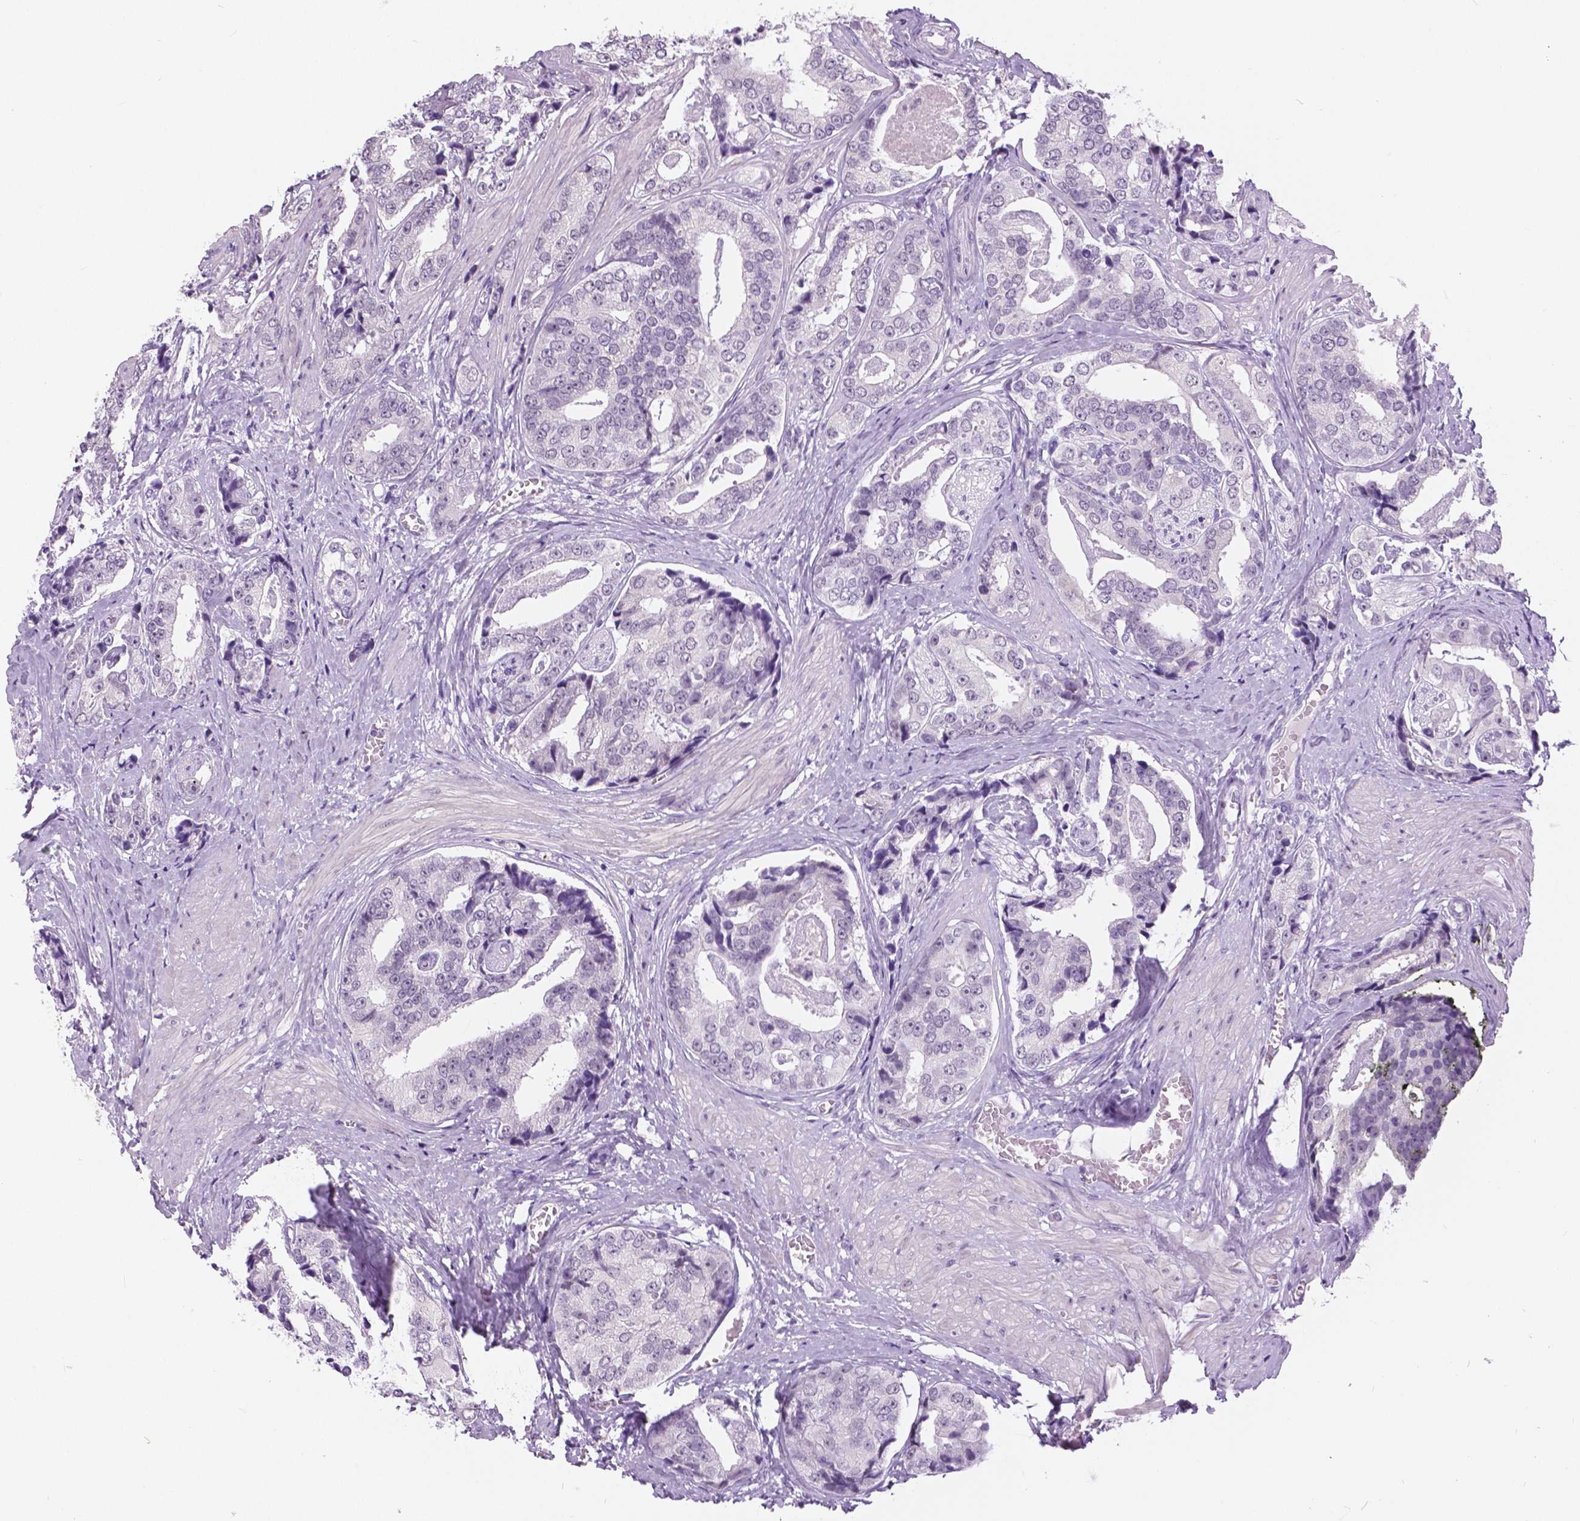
{"staining": {"intensity": "negative", "quantity": "none", "location": "none"}, "tissue": "prostate cancer", "cell_type": "Tumor cells", "image_type": "cancer", "snomed": [{"axis": "morphology", "description": "Adenocarcinoma, High grade"}, {"axis": "topography", "description": "Prostate"}], "caption": "Immunohistochemical staining of high-grade adenocarcinoma (prostate) exhibits no significant staining in tumor cells.", "gene": "MYOM1", "patient": {"sex": "male", "age": 71}}